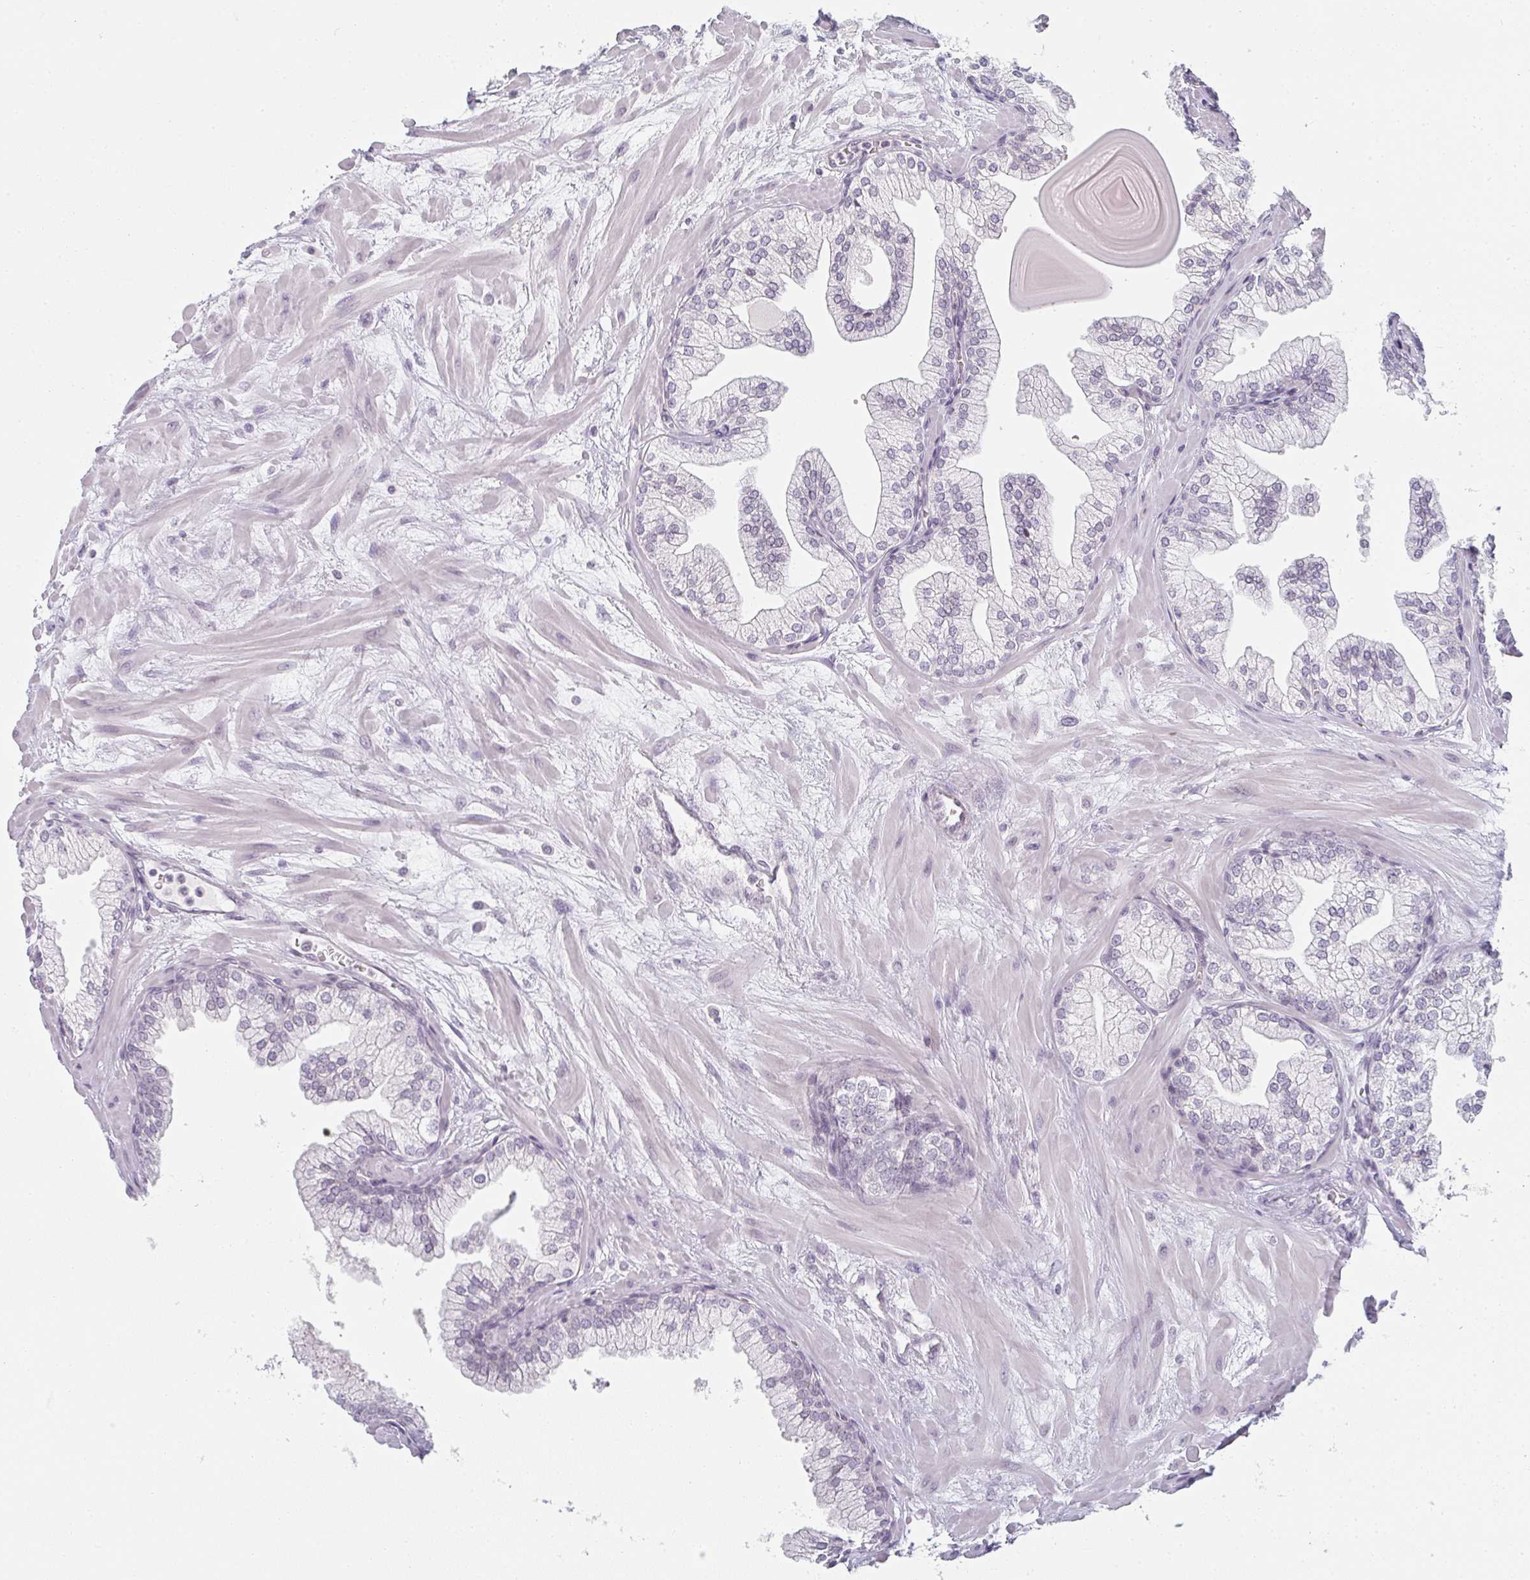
{"staining": {"intensity": "negative", "quantity": "none", "location": "none"}, "tissue": "prostate", "cell_type": "Glandular cells", "image_type": "normal", "snomed": [{"axis": "morphology", "description": "Normal tissue, NOS"}, {"axis": "topography", "description": "Prostate"}, {"axis": "topography", "description": "Peripheral nerve tissue"}], "caption": "Immunohistochemistry (IHC) histopathology image of normal prostate stained for a protein (brown), which demonstrates no positivity in glandular cells.", "gene": "RBBP6", "patient": {"sex": "male", "age": 61}}